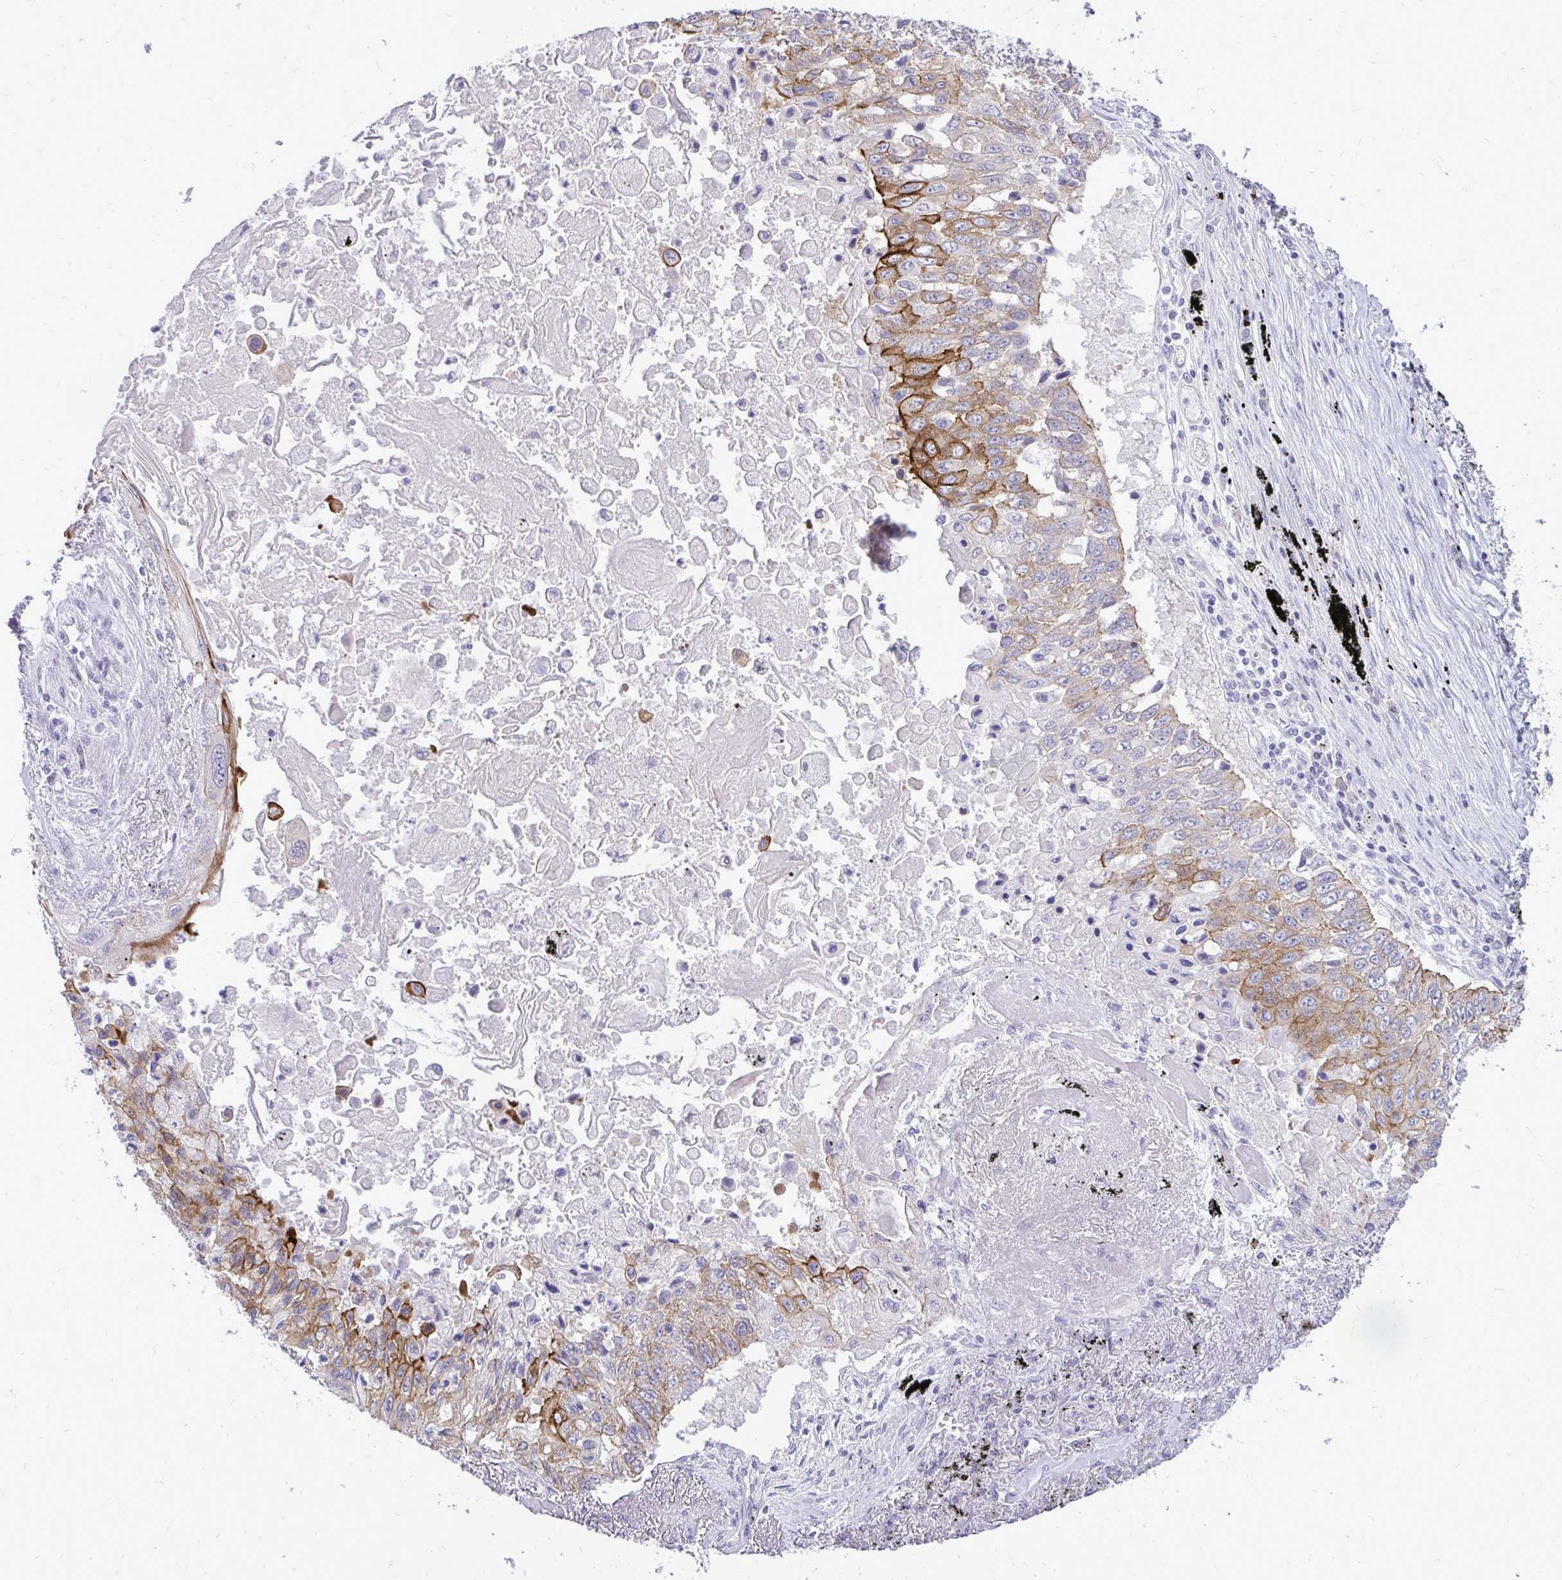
{"staining": {"intensity": "strong", "quantity": "<25%", "location": "cytoplasmic/membranous"}, "tissue": "lung cancer", "cell_type": "Tumor cells", "image_type": "cancer", "snomed": [{"axis": "morphology", "description": "Squamous cell carcinoma, NOS"}, {"axis": "topography", "description": "Lung"}], "caption": "Lung cancer (squamous cell carcinoma) tissue displays strong cytoplasmic/membranous positivity in about <25% of tumor cells", "gene": "SPTBN2", "patient": {"sex": "male", "age": 75}}